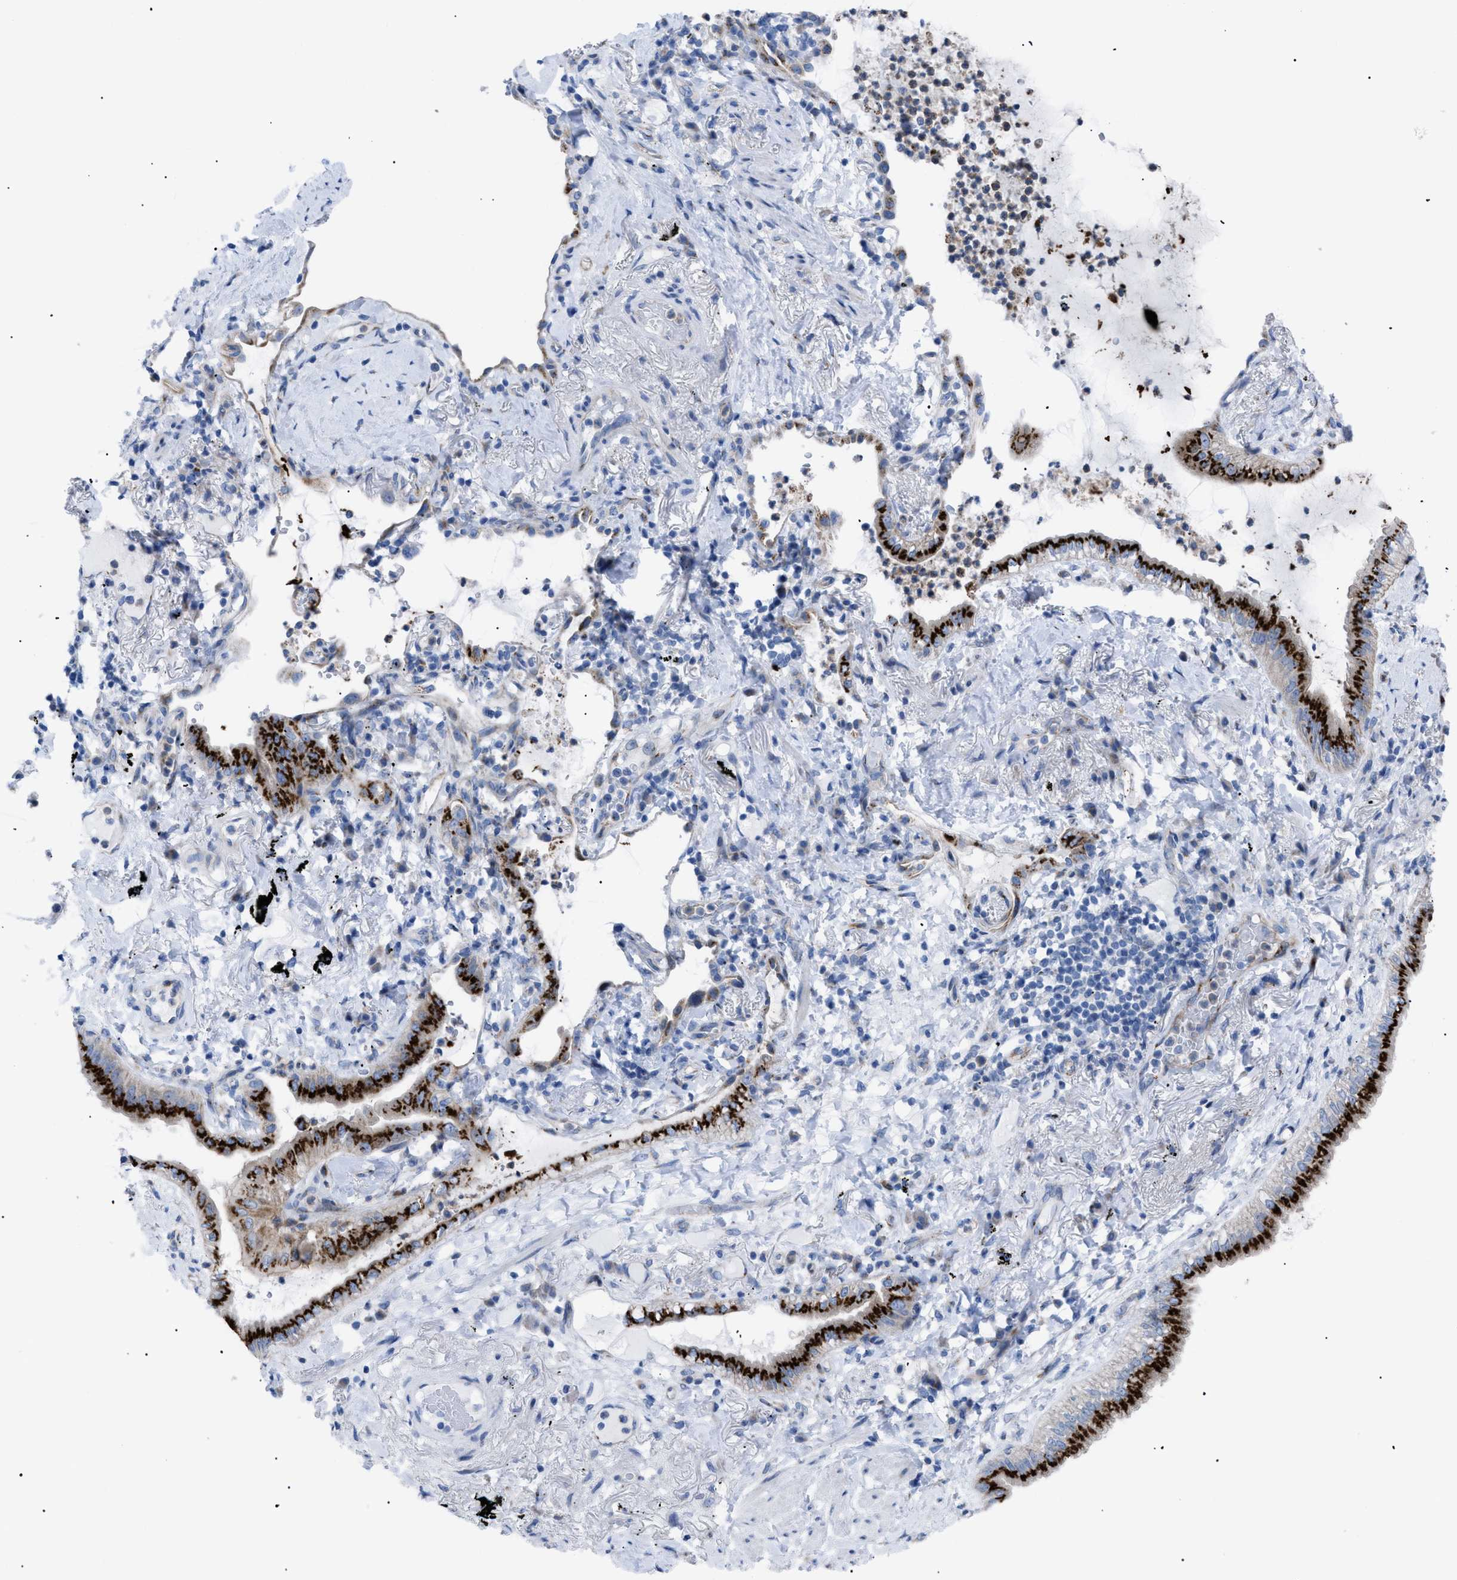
{"staining": {"intensity": "strong", "quantity": ">75%", "location": "cytoplasmic/membranous"}, "tissue": "lung cancer", "cell_type": "Tumor cells", "image_type": "cancer", "snomed": [{"axis": "morphology", "description": "Normal tissue, NOS"}, {"axis": "morphology", "description": "Adenocarcinoma, NOS"}, {"axis": "topography", "description": "Bronchus"}, {"axis": "topography", "description": "Lung"}], "caption": "Immunohistochemistry (IHC) micrograph of neoplastic tissue: human lung adenocarcinoma stained using IHC reveals high levels of strong protein expression localized specifically in the cytoplasmic/membranous of tumor cells, appearing as a cytoplasmic/membranous brown color.", "gene": "TMEM17", "patient": {"sex": "female", "age": 70}}